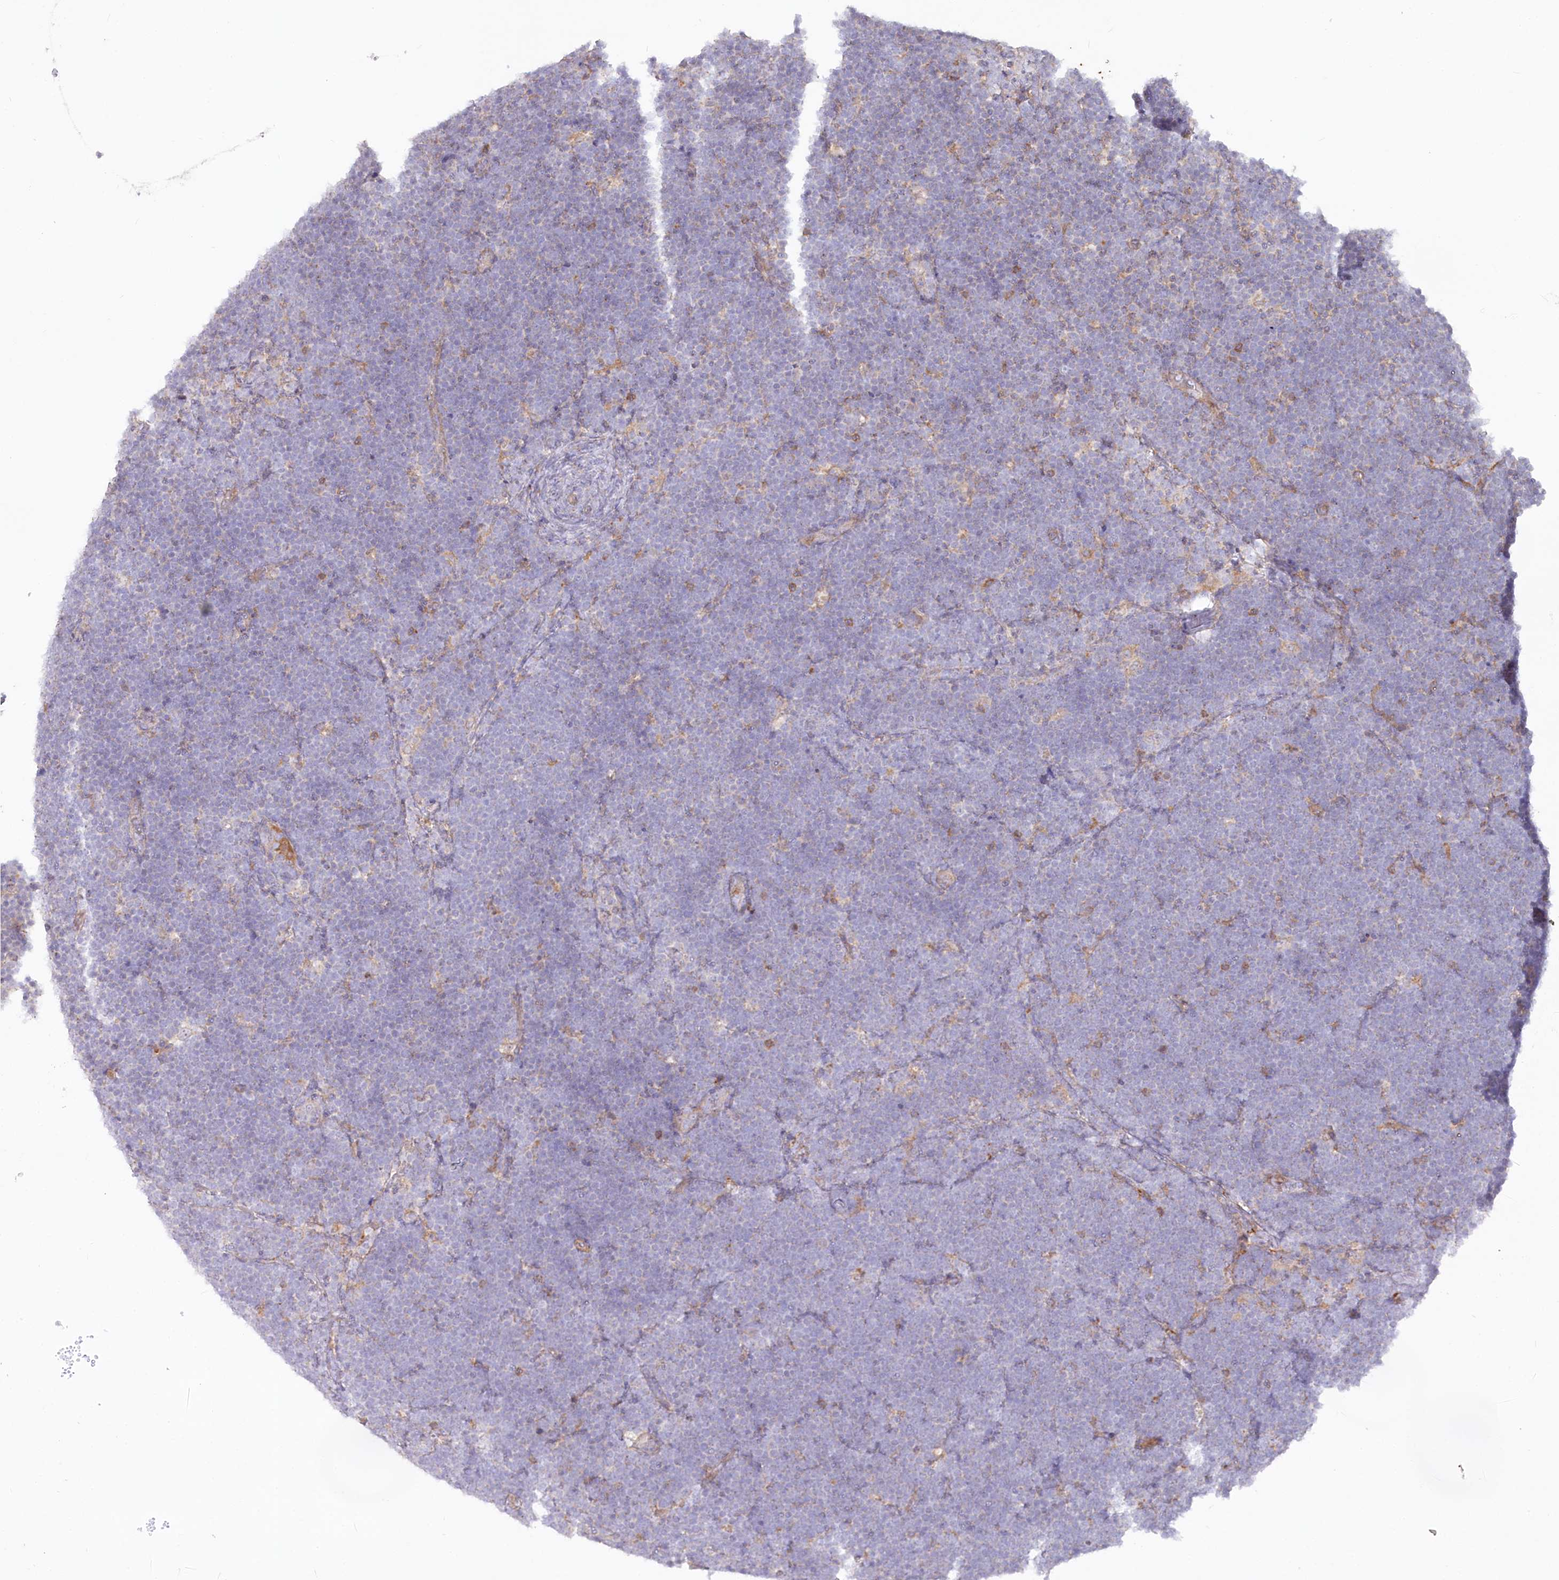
{"staining": {"intensity": "negative", "quantity": "none", "location": "none"}, "tissue": "lymphoma", "cell_type": "Tumor cells", "image_type": "cancer", "snomed": [{"axis": "morphology", "description": "Malignant lymphoma, non-Hodgkin's type, High grade"}, {"axis": "topography", "description": "Lymph node"}], "caption": "Immunohistochemistry (IHC) of human lymphoma demonstrates no staining in tumor cells. Brightfield microscopy of immunohistochemistry (IHC) stained with DAB (3,3'-diaminobenzidine) (brown) and hematoxylin (blue), captured at high magnification.", "gene": "MTG1", "patient": {"sex": "male", "age": 13}}